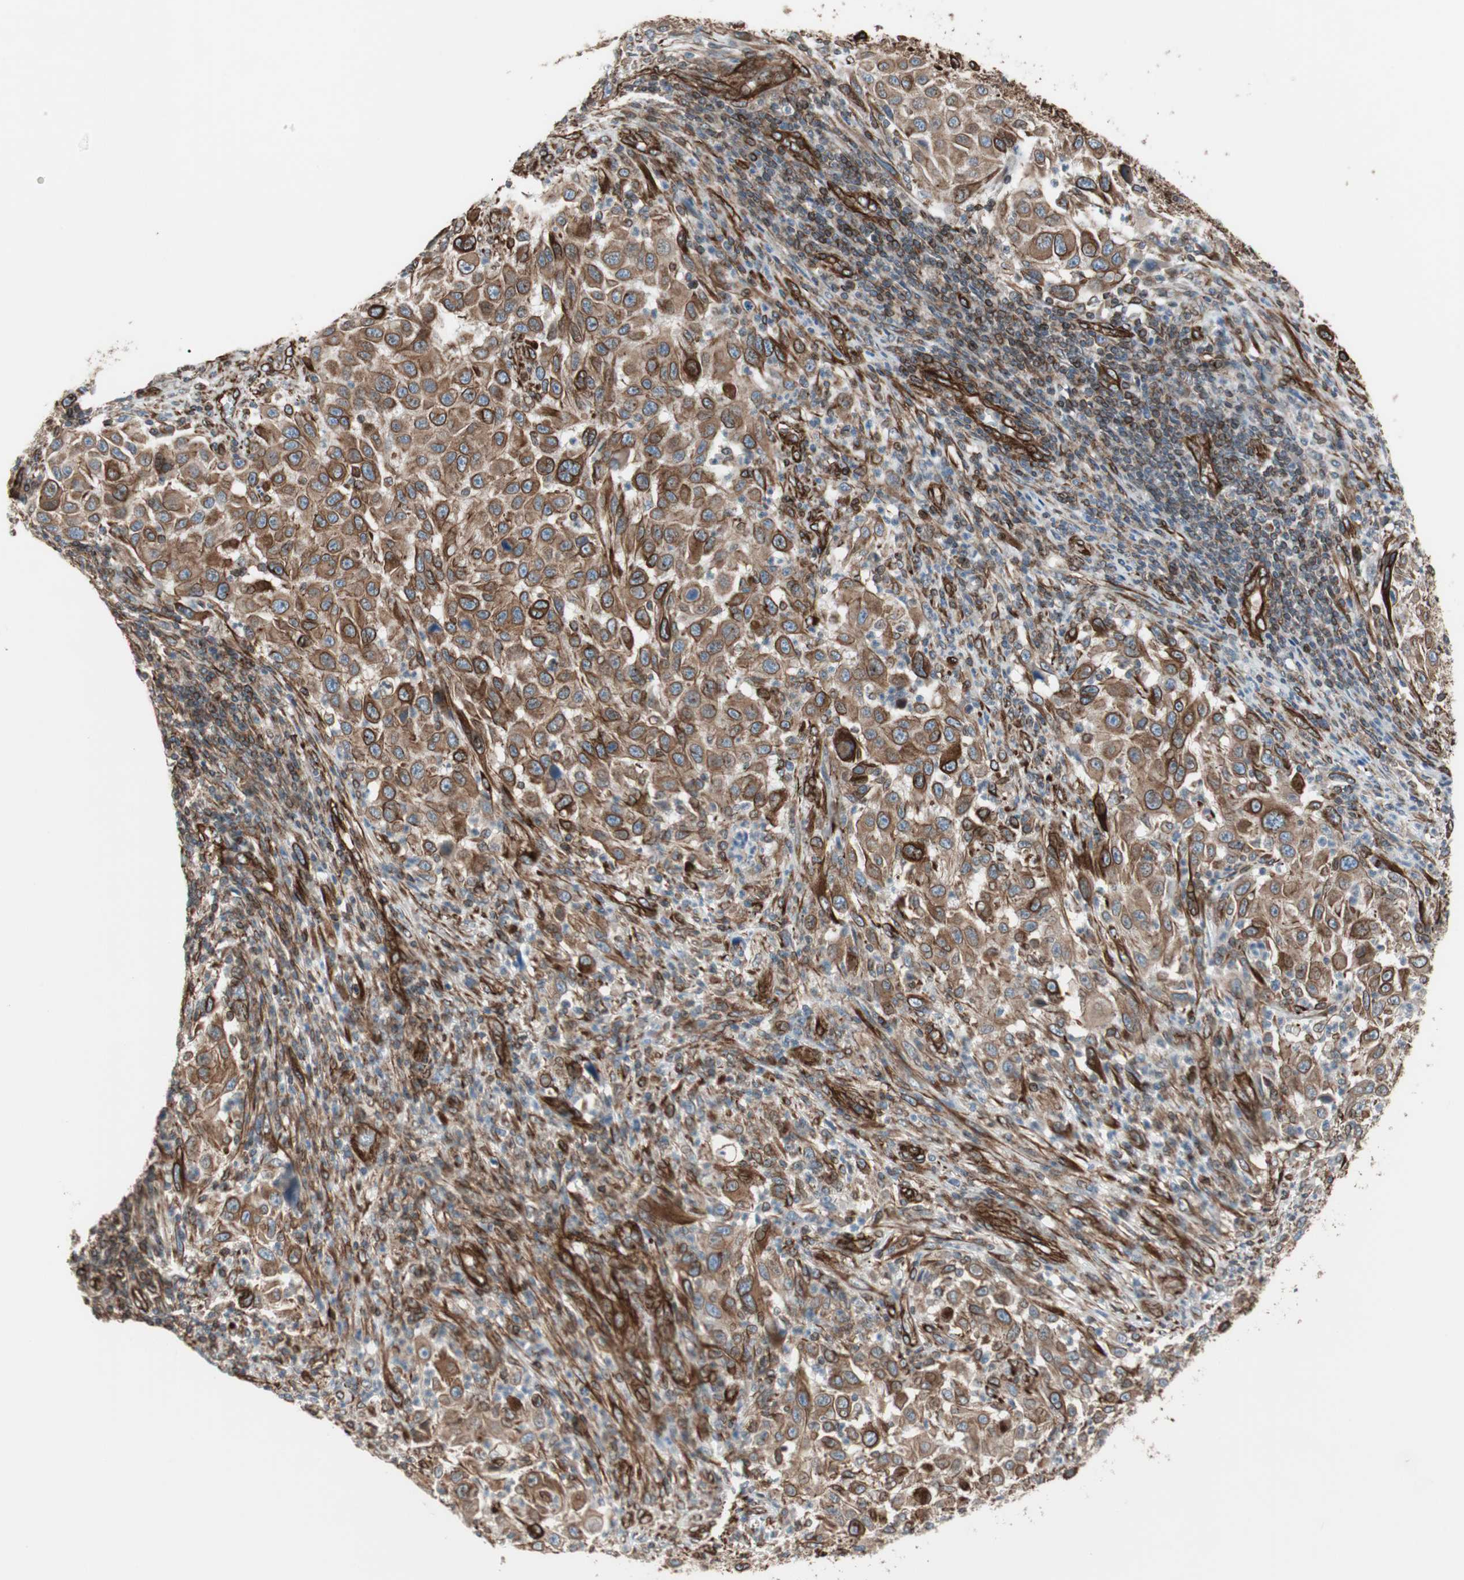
{"staining": {"intensity": "strong", "quantity": ">75%", "location": "cytoplasmic/membranous"}, "tissue": "melanoma", "cell_type": "Tumor cells", "image_type": "cancer", "snomed": [{"axis": "morphology", "description": "Malignant melanoma, Metastatic site"}, {"axis": "topography", "description": "Lymph node"}], "caption": "Human malignant melanoma (metastatic site) stained for a protein (brown) shows strong cytoplasmic/membranous positive positivity in approximately >75% of tumor cells.", "gene": "TCTA", "patient": {"sex": "male", "age": 61}}